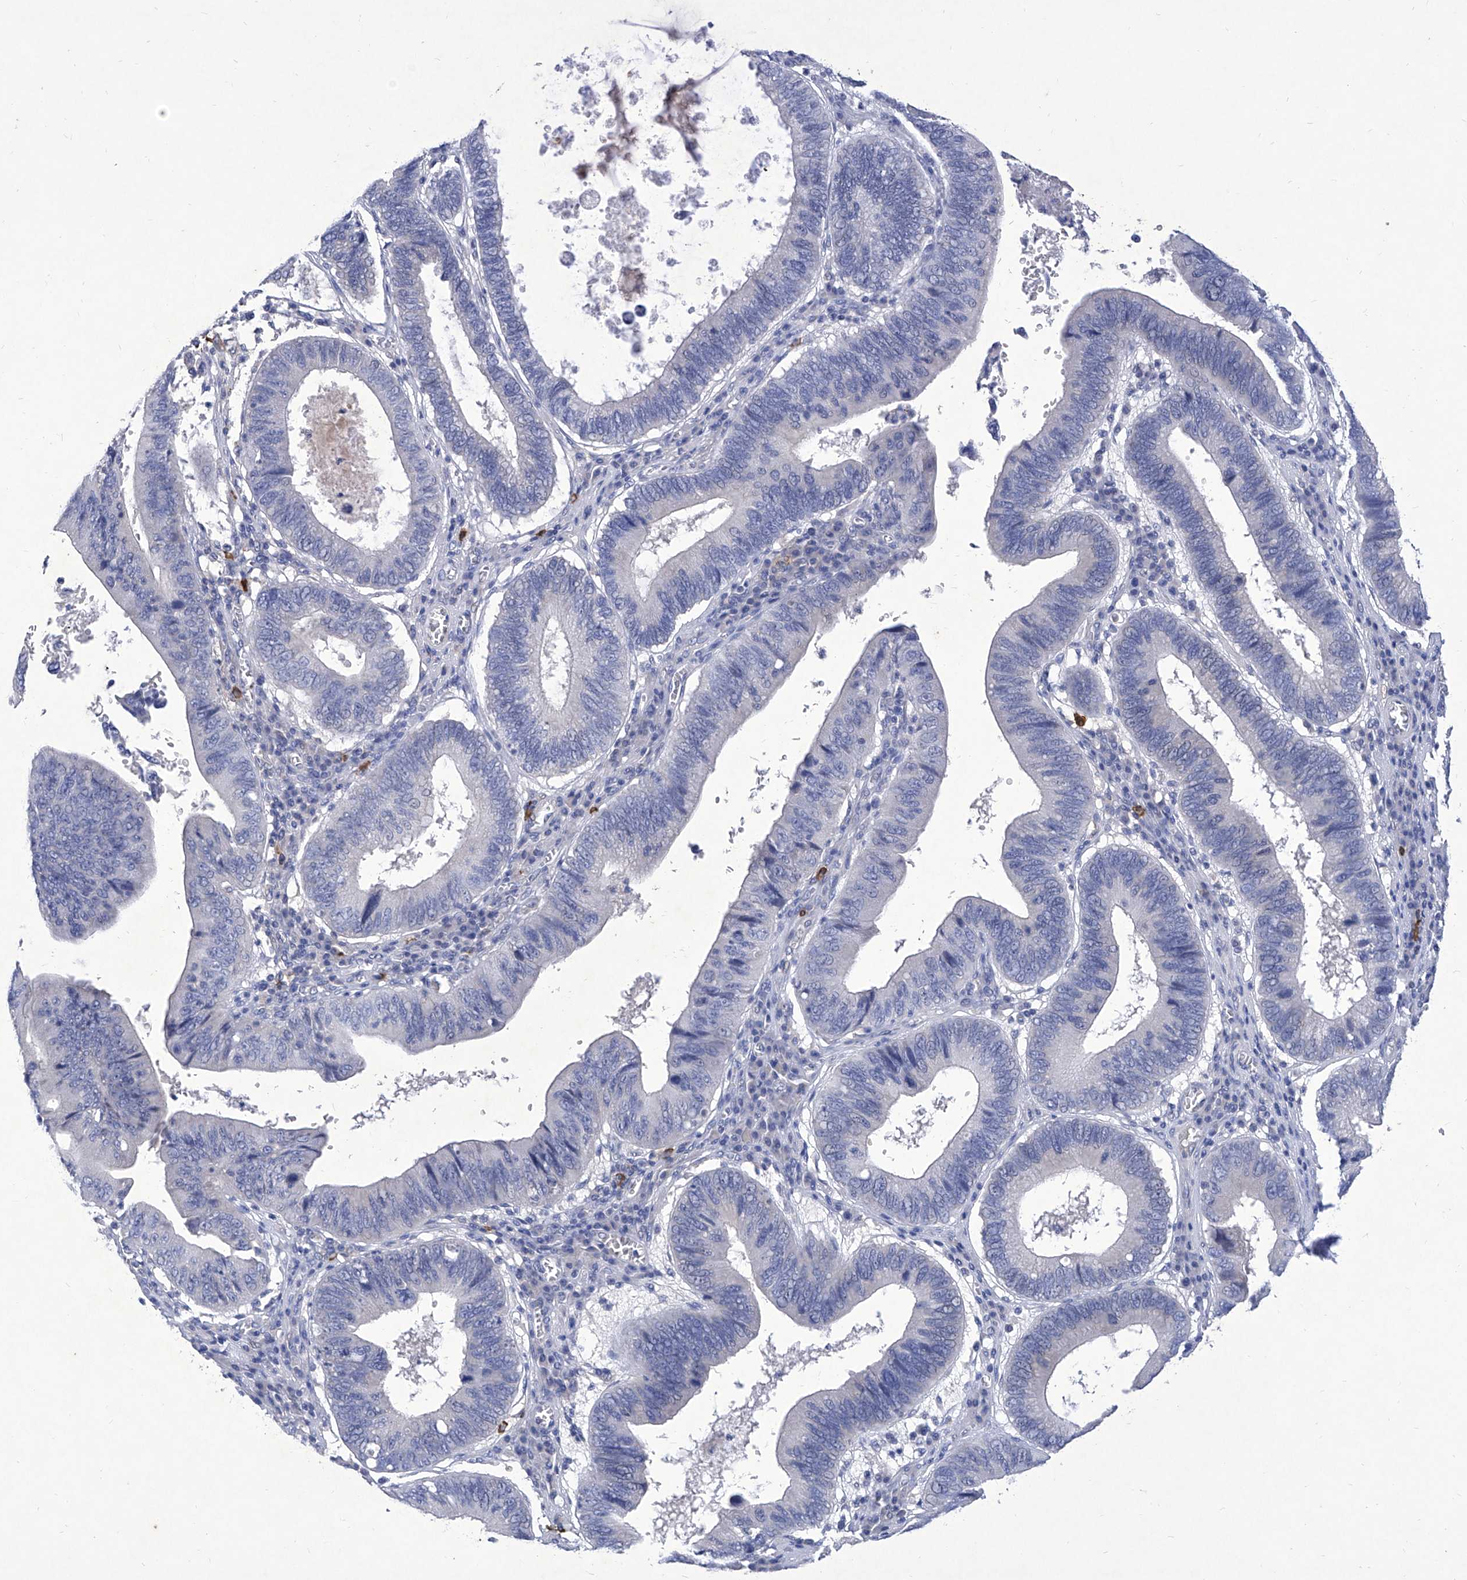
{"staining": {"intensity": "negative", "quantity": "none", "location": "none"}, "tissue": "stomach cancer", "cell_type": "Tumor cells", "image_type": "cancer", "snomed": [{"axis": "morphology", "description": "Adenocarcinoma, NOS"}, {"axis": "topography", "description": "Stomach"}], "caption": "IHC histopathology image of stomach adenocarcinoma stained for a protein (brown), which shows no expression in tumor cells.", "gene": "IFNL2", "patient": {"sex": "male", "age": 59}}